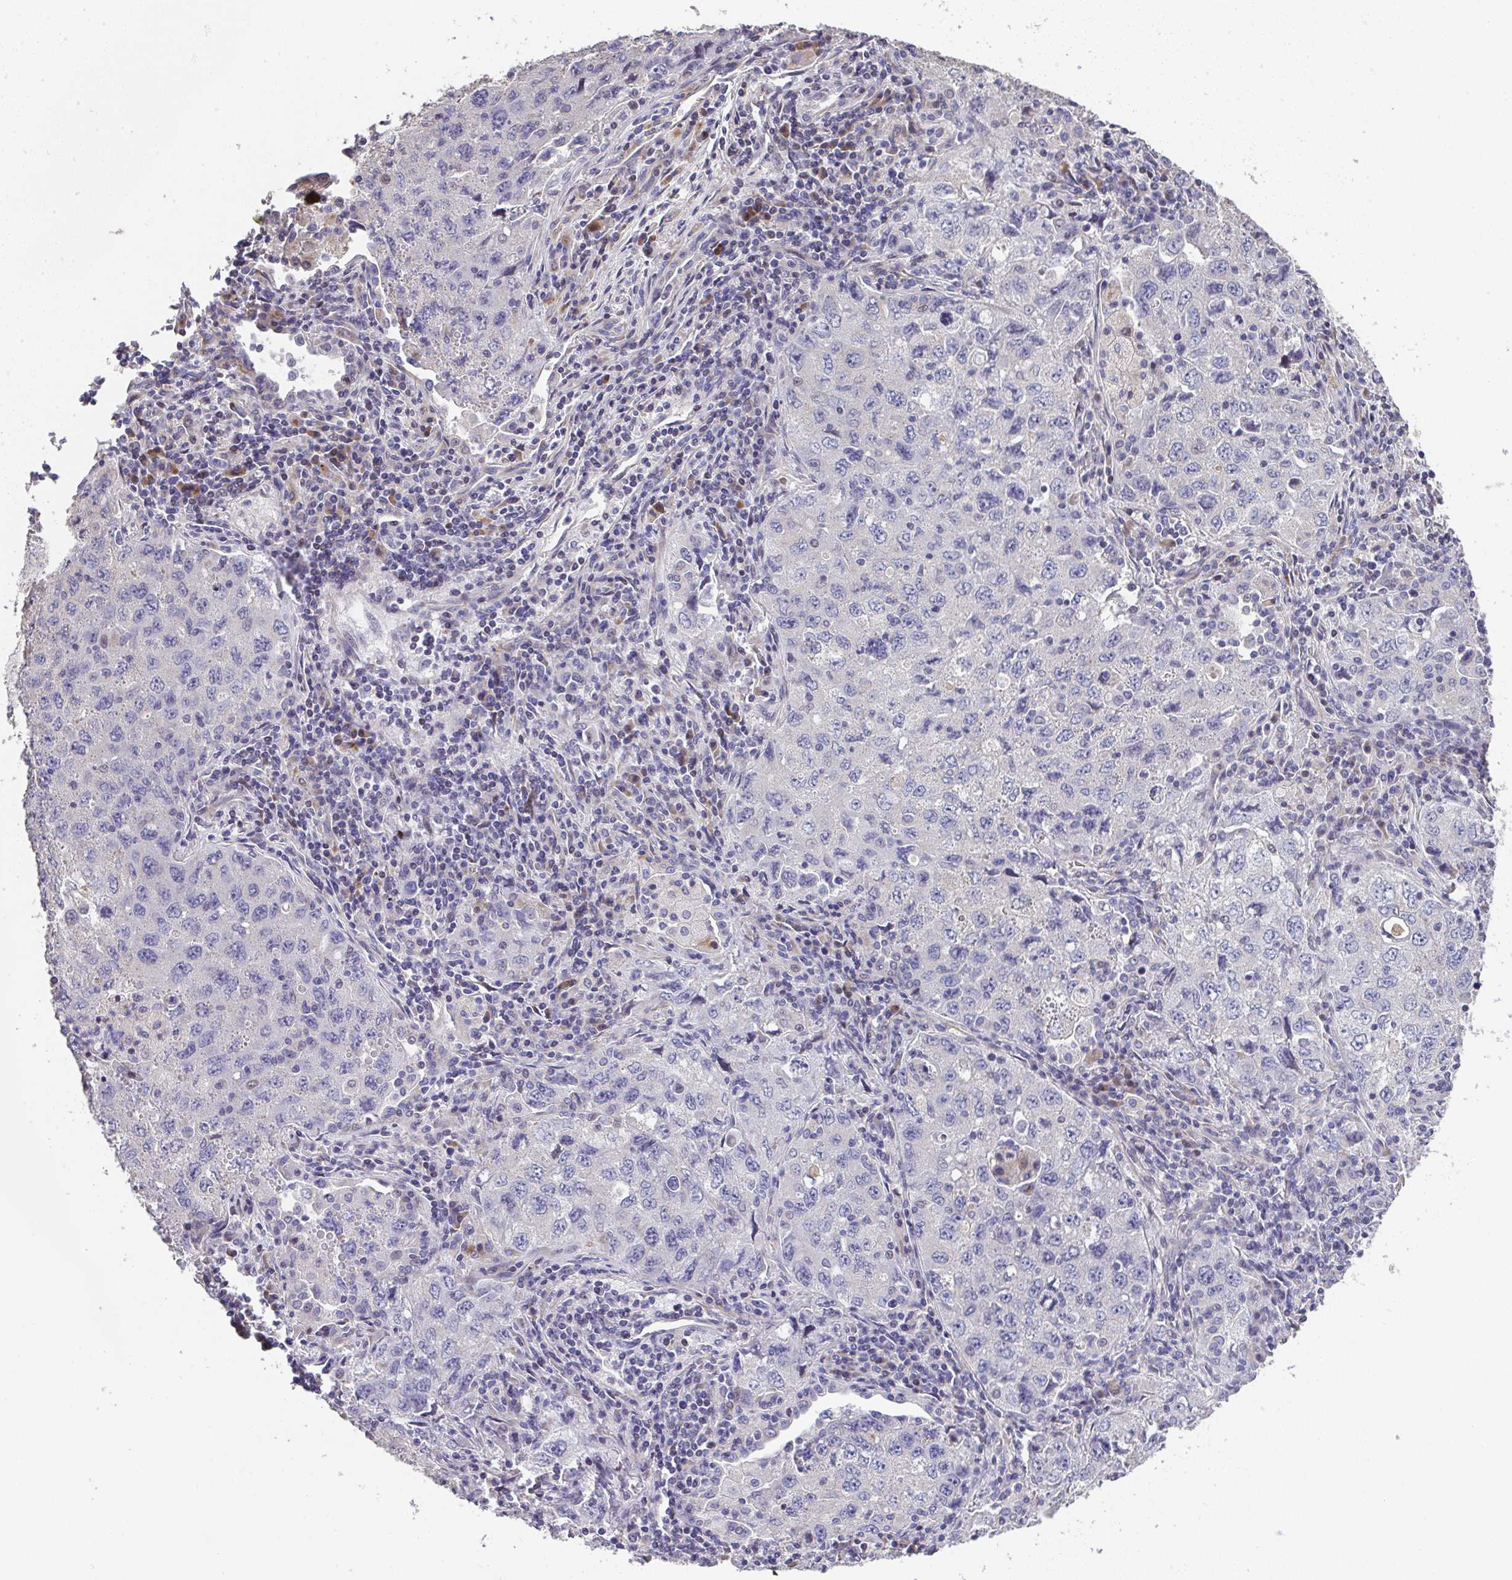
{"staining": {"intensity": "negative", "quantity": "none", "location": "none"}, "tissue": "lung cancer", "cell_type": "Tumor cells", "image_type": "cancer", "snomed": [{"axis": "morphology", "description": "Adenocarcinoma, NOS"}, {"axis": "topography", "description": "Lung"}], "caption": "Human lung cancer stained for a protein using IHC reveals no expression in tumor cells.", "gene": "RUNDC3B", "patient": {"sex": "female", "age": 57}}